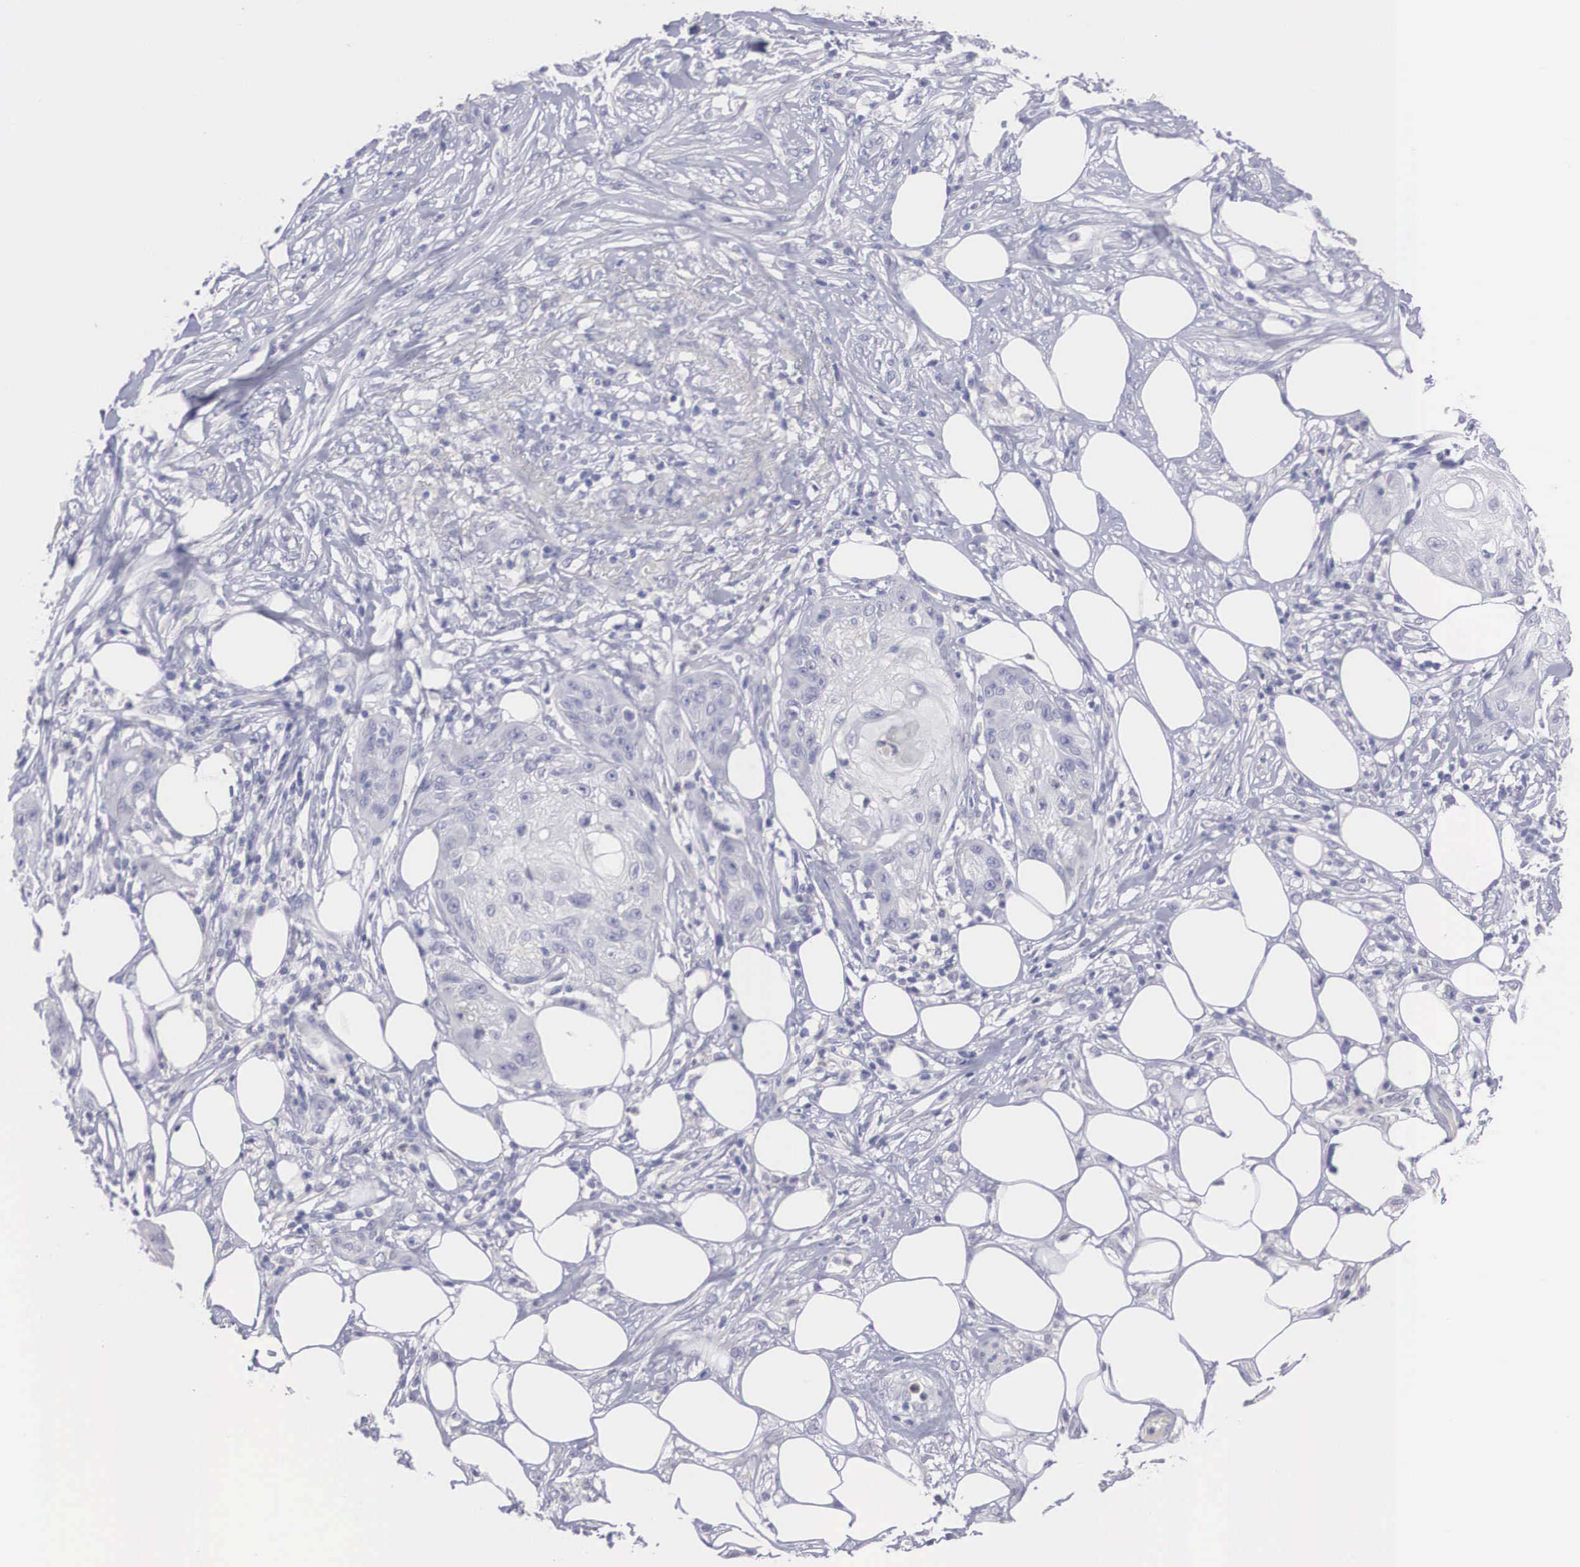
{"staining": {"intensity": "negative", "quantity": "none", "location": "none"}, "tissue": "skin cancer", "cell_type": "Tumor cells", "image_type": "cancer", "snomed": [{"axis": "morphology", "description": "Squamous cell carcinoma, NOS"}, {"axis": "topography", "description": "Skin"}], "caption": "Tumor cells are negative for protein expression in human skin squamous cell carcinoma.", "gene": "REPS2", "patient": {"sex": "female", "age": 88}}